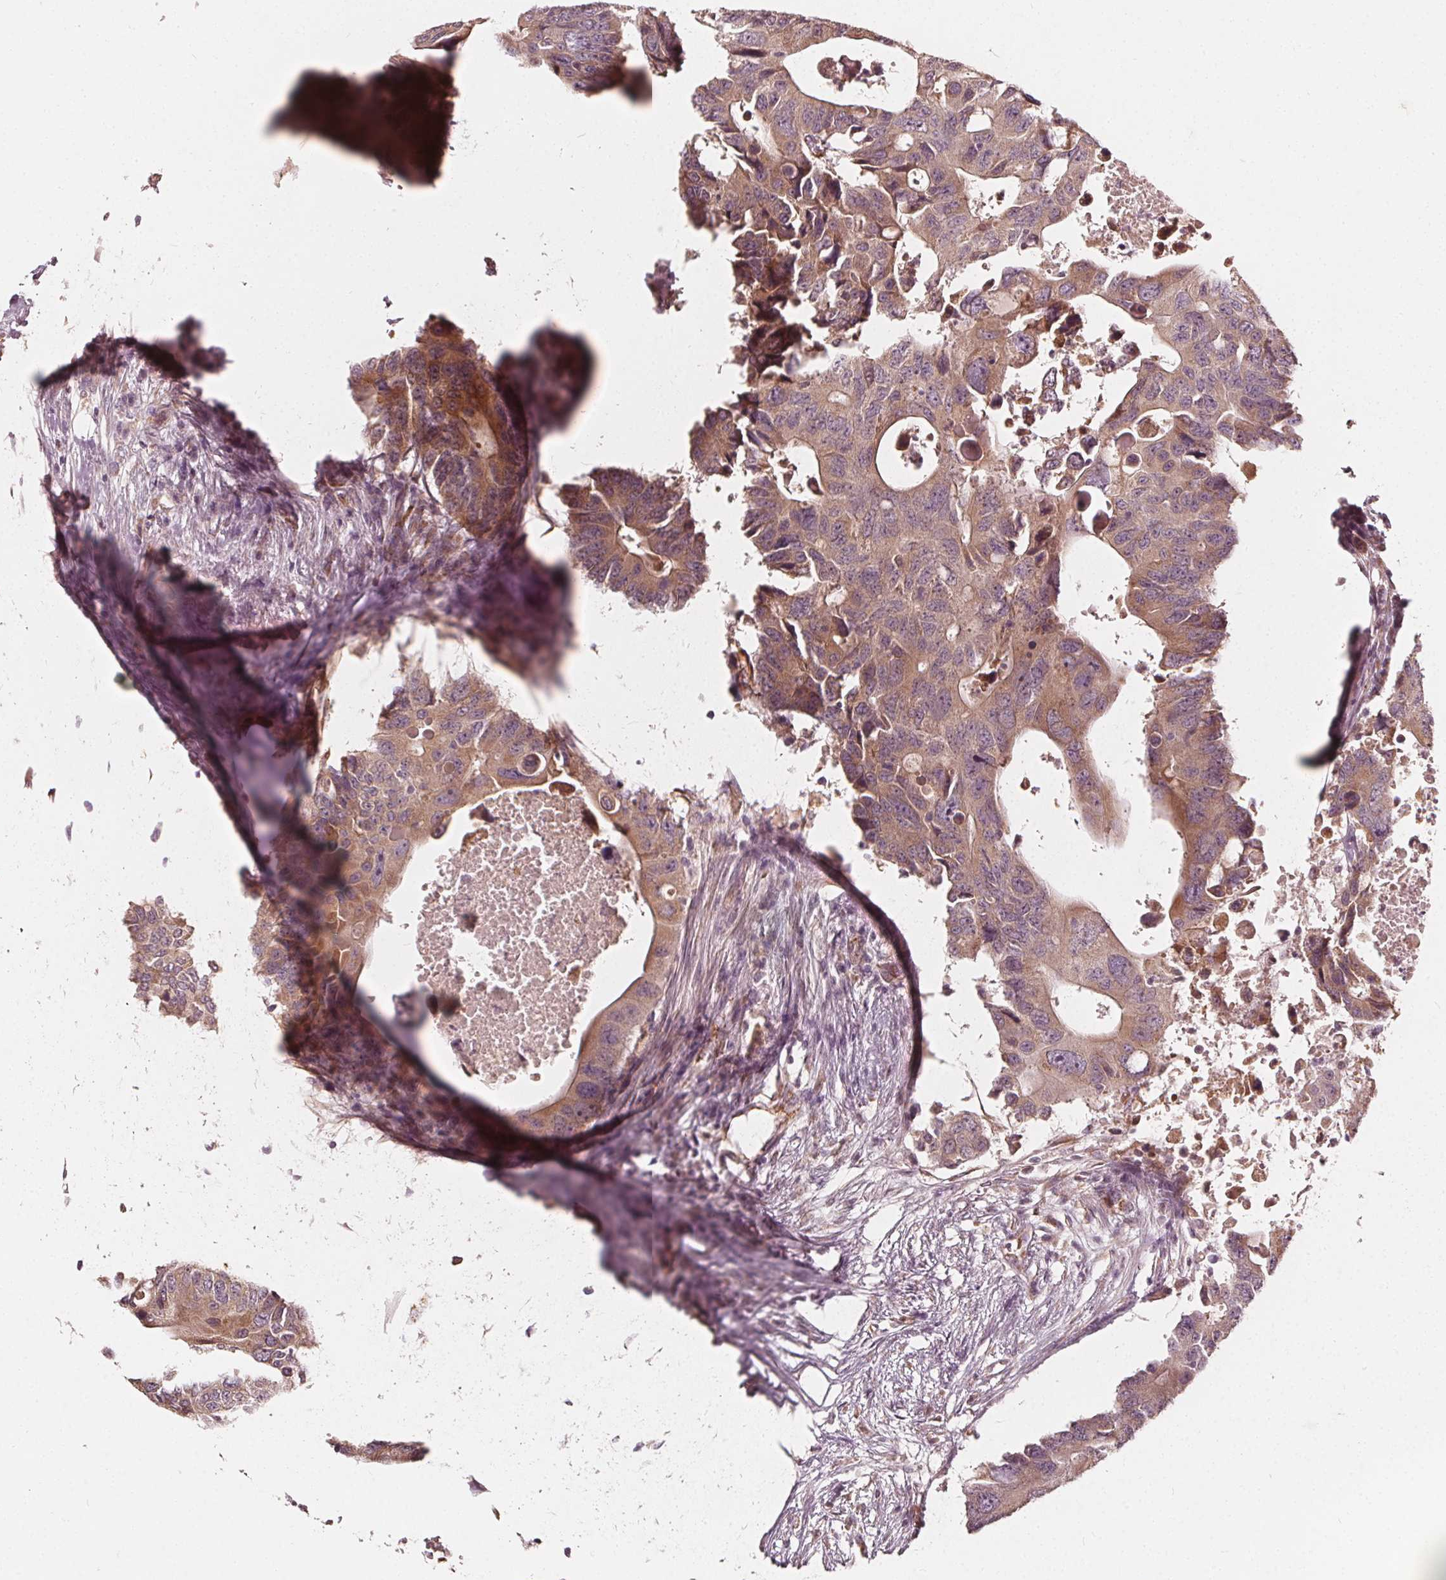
{"staining": {"intensity": "weak", "quantity": ">75%", "location": "cytoplasmic/membranous"}, "tissue": "colorectal cancer", "cell_type": "Tumor cells", "image_type": "cancer", "snomed": [{"axis": "morphology", "description": "Adenocarcinoma, NOS"}, {"axis": "topography", "description": "Colon"}], "caption": "Protein staining reveals weak cytoplasmic/membranous expression in about >75% of tumor cells in colorectal cancer.", "gene": "NPC1L1", "patient": {"sex": "male", "age": 71}}